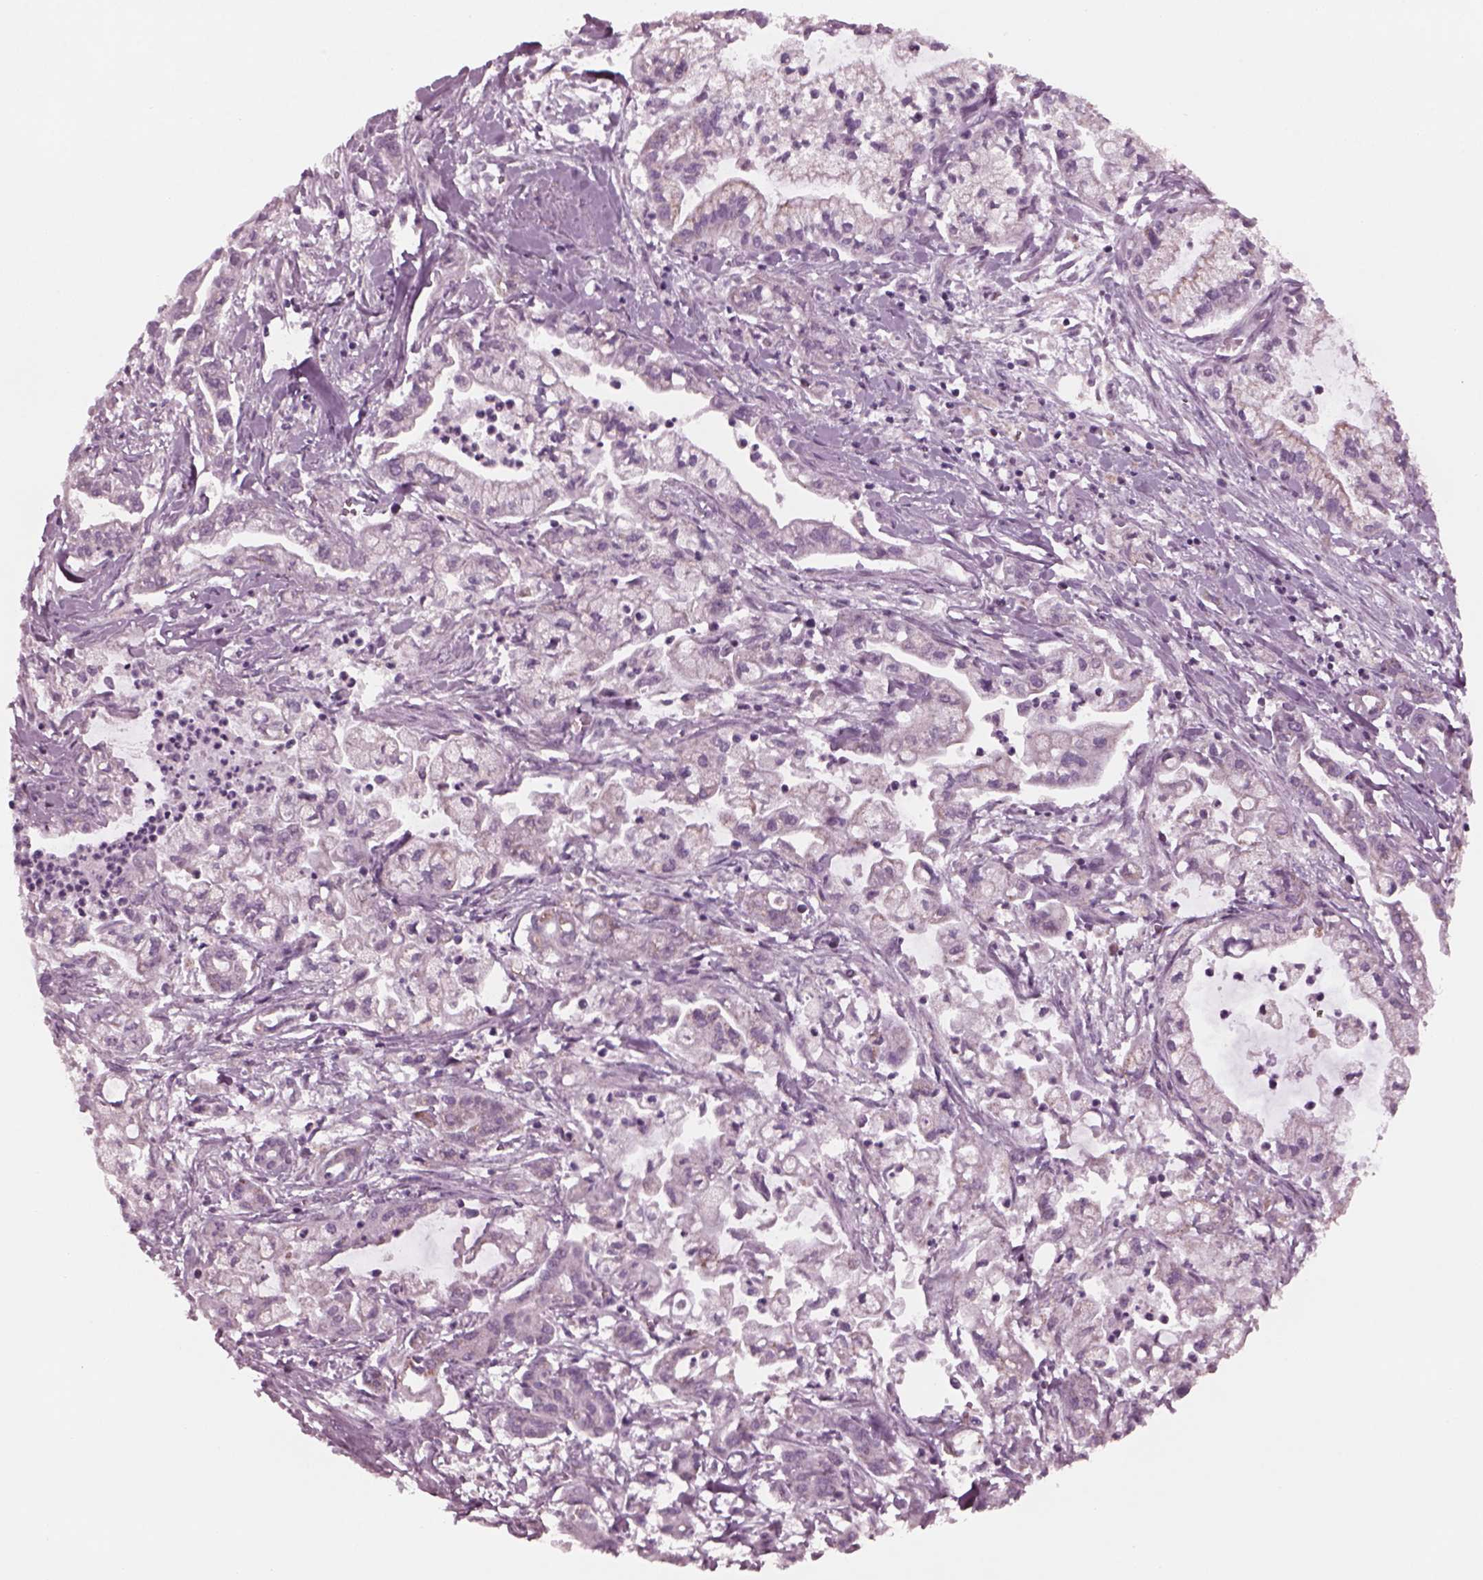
{"staining": {"intensity": "weak", "quantity": "<25%", "location": "cytoplasmic/membranous"}, "tissue": "pancreatic cancer", "cell_type": "Tumor cells", "image_type": "cancer", "snomed": [{"axis": "morphology", "description": "Adenocarcinoma, NOS"}, {"axis": "topography", "description": "Pancreas"}], "caption": "Immunohistochemistry (IHC) photomicrograph of neoplastic tissue: human pancreatic cancer (adenocarcinoma) stained with DAB (3,3'-diaminobenzidine) exhibits no significant protein expression in tumor cells.", "gene": "CELSR3", "patient": {"sex": "male", "age": 54}}